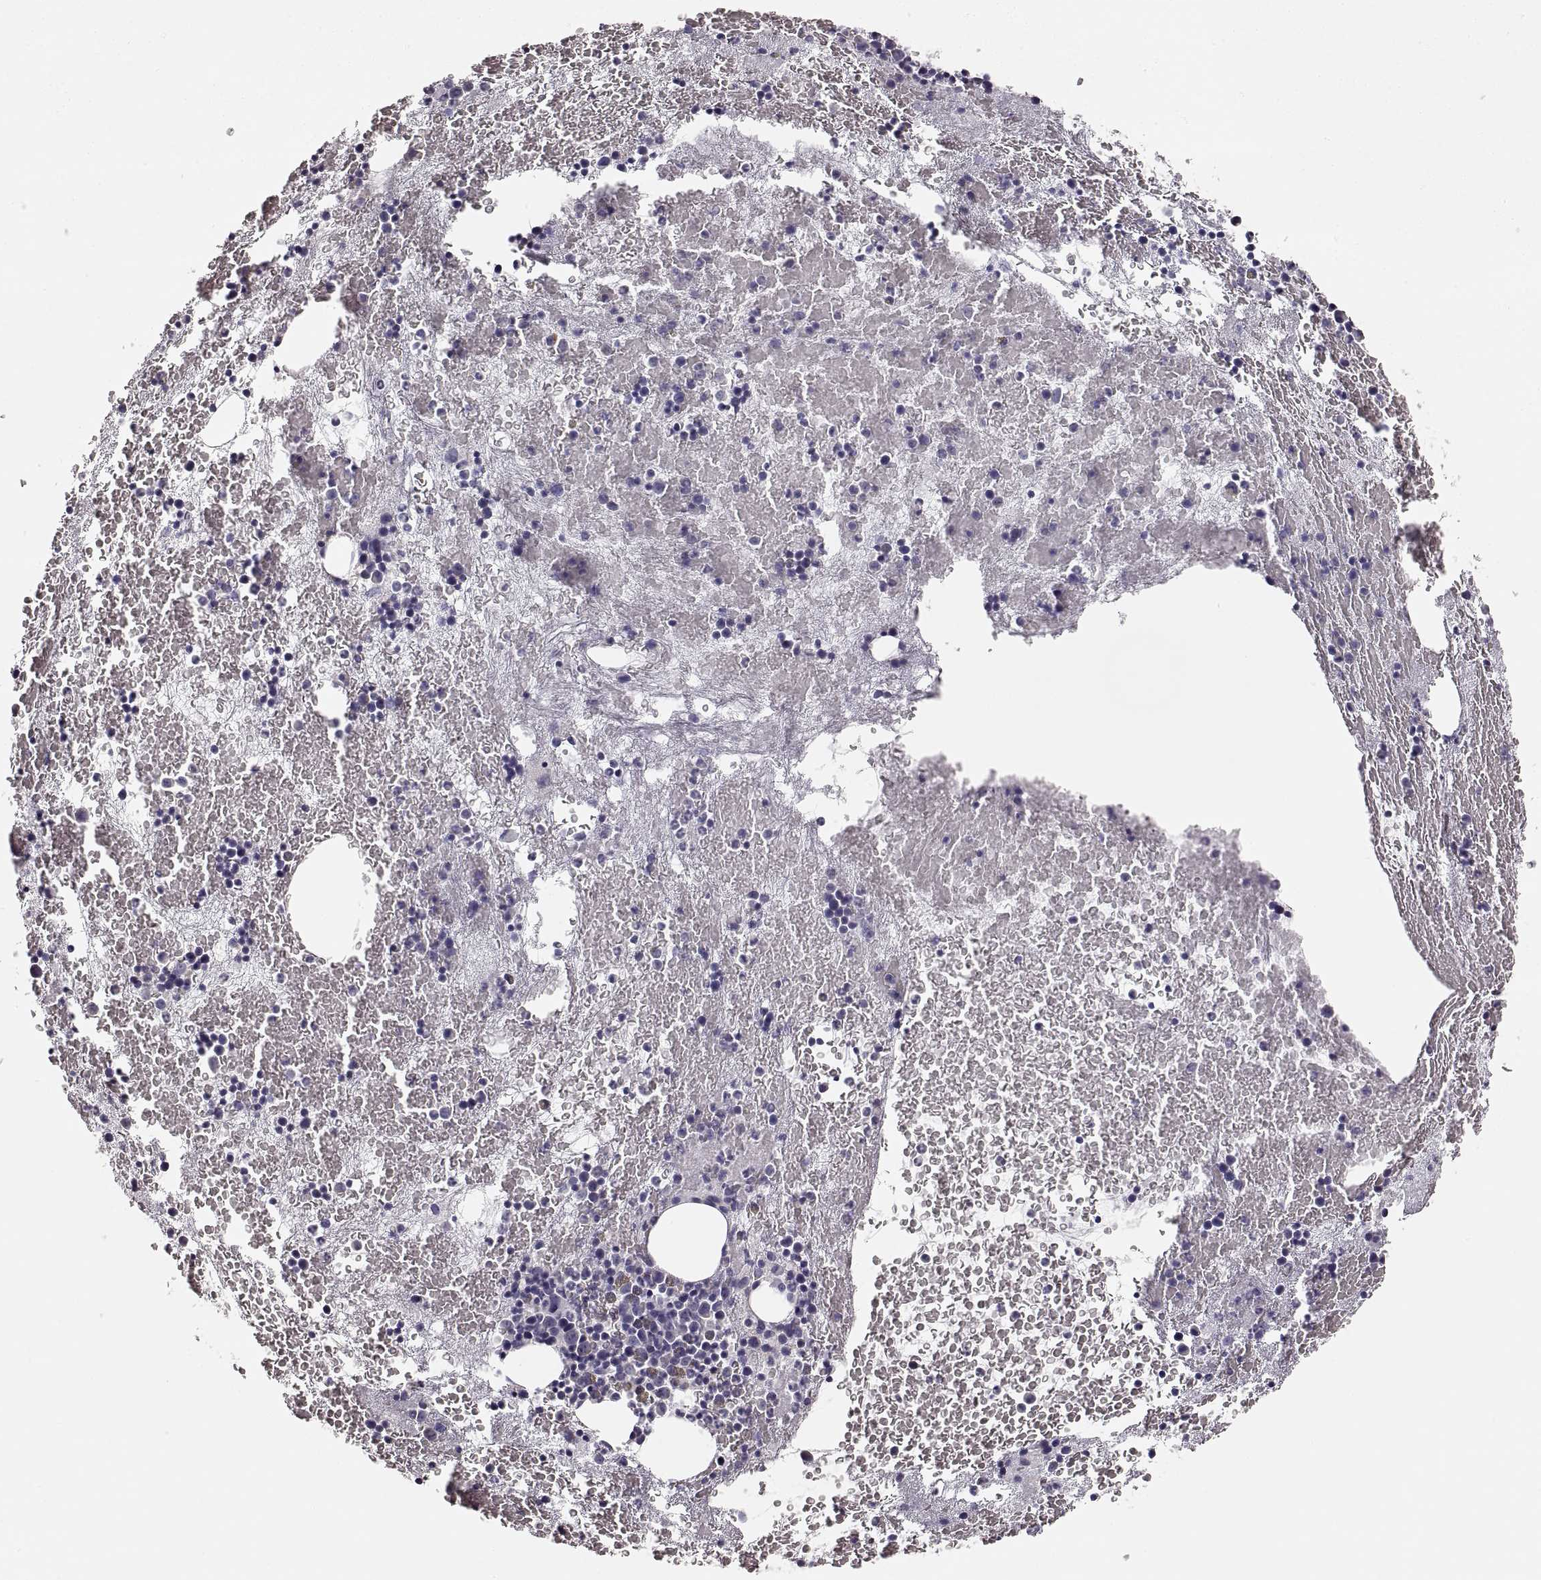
{"staining": {"intensity": "negative", "quantity": "none", "location": "none"}, "tissue": "bone marrow", "cell_type": "Hematopoietic cells", "image_type": "normal", "snomed": [{"axis": "morphology", "description": "Normal tissue, NOS"}, {"axis": "topography", "description": "Bone marrow"}], "caption": "Immunohistochemistry histopathology image of normal bone marrow: human bone marrow stained with DAB exhibits no significant protein staining in hematopoietic cells.", "gene": "RDH13", "patient": {"sex": "male", "age": 79}}